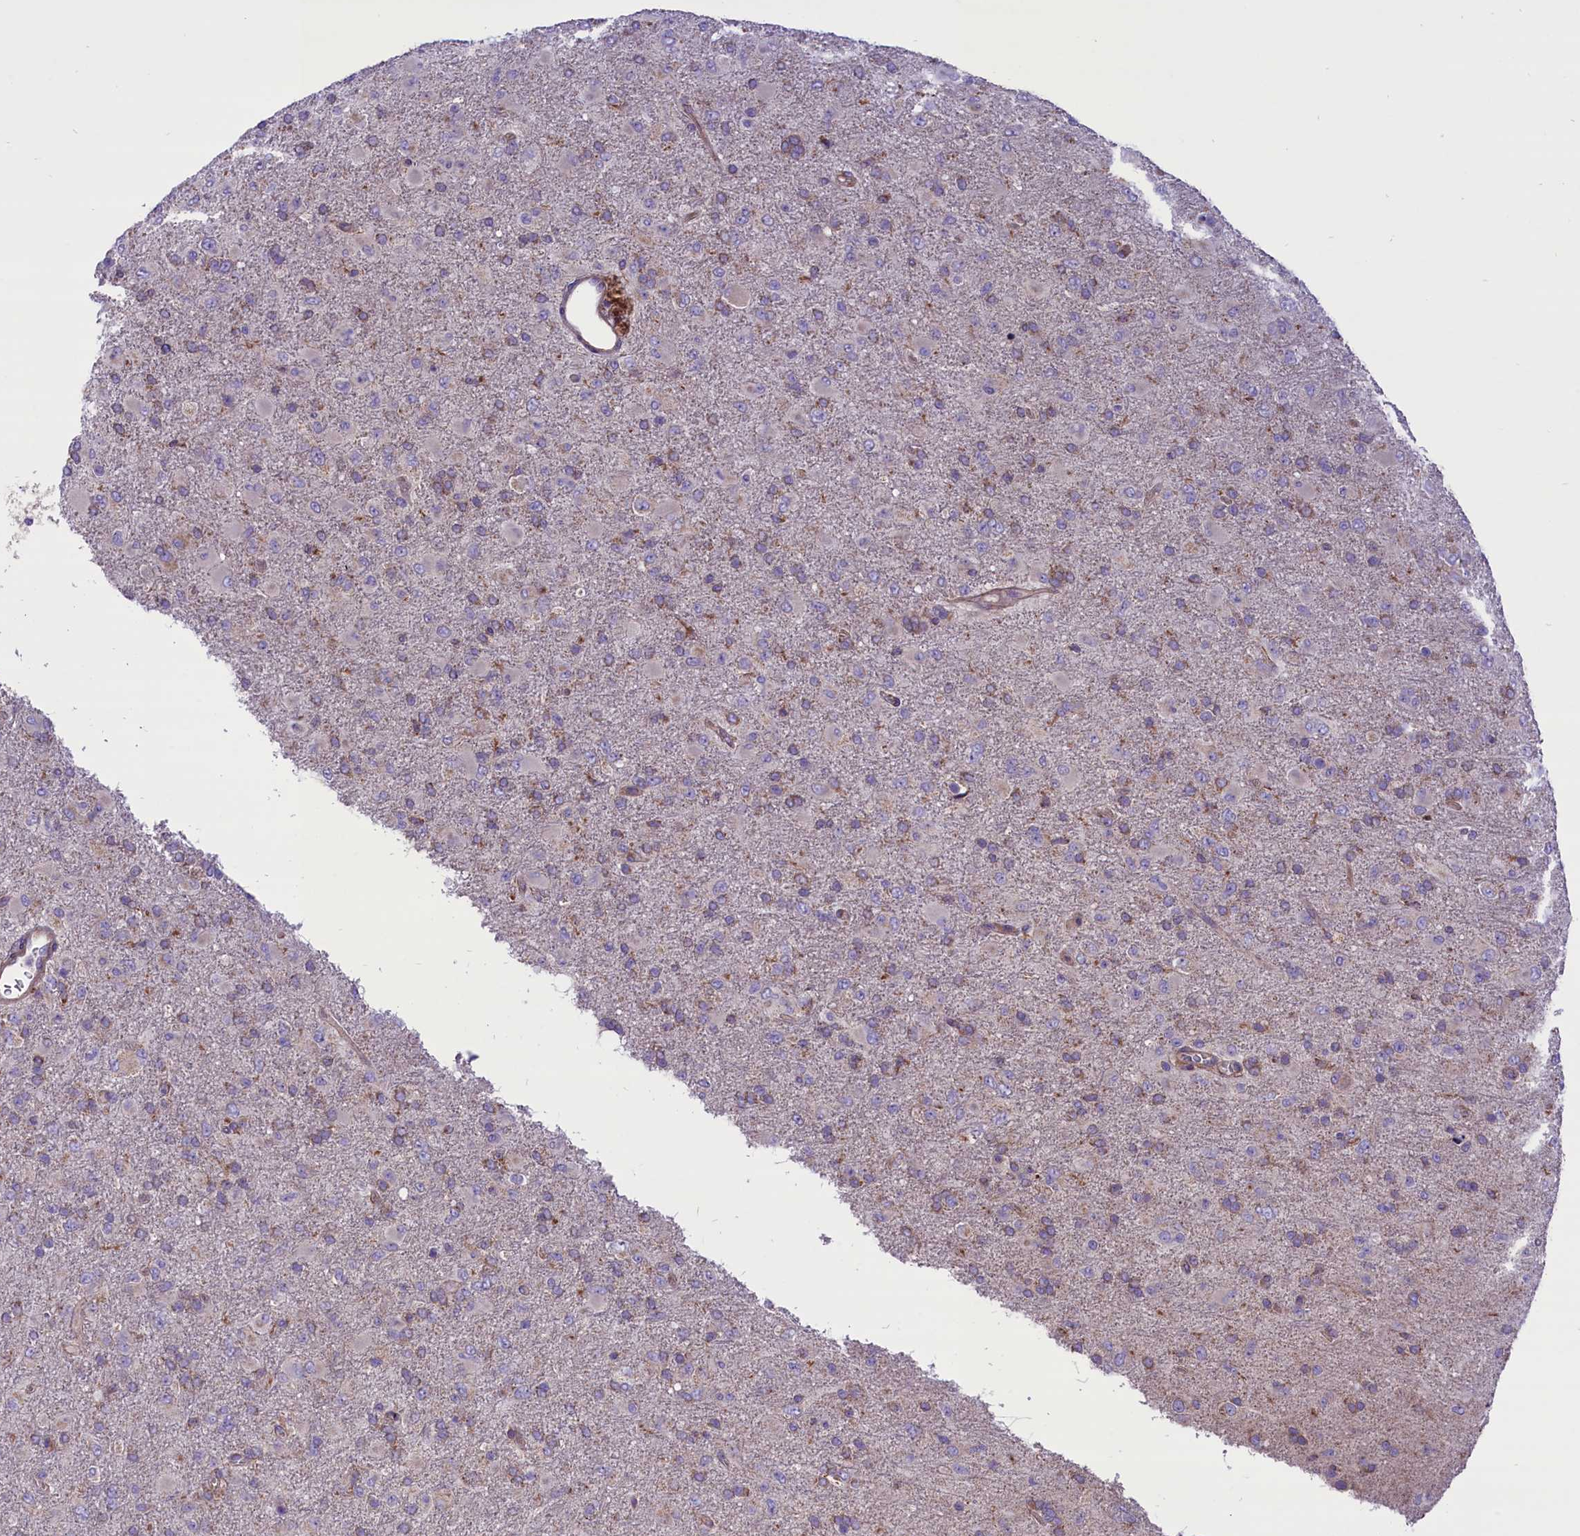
{"staining": {"intensity": "weak", "quantity": "<25%", "location": "cytoplasmic/membranous"}, "tissue": "glioma", "cell_type": "Tumor cells", "image_type": "cancer", "snomed": [{"axis": "morphology", "description": "Glioma, malignant, Low grade"}, {"axis": "topography", "description": "Brain"}], "caption": "High power microscopy histopathology image of an immunohistochemistry (IHC) histopathology image of glioma, revealing no significant expression in tumor cells.", "gene": "PTPRU", "patient": {"sex": "male", "age": 65}}